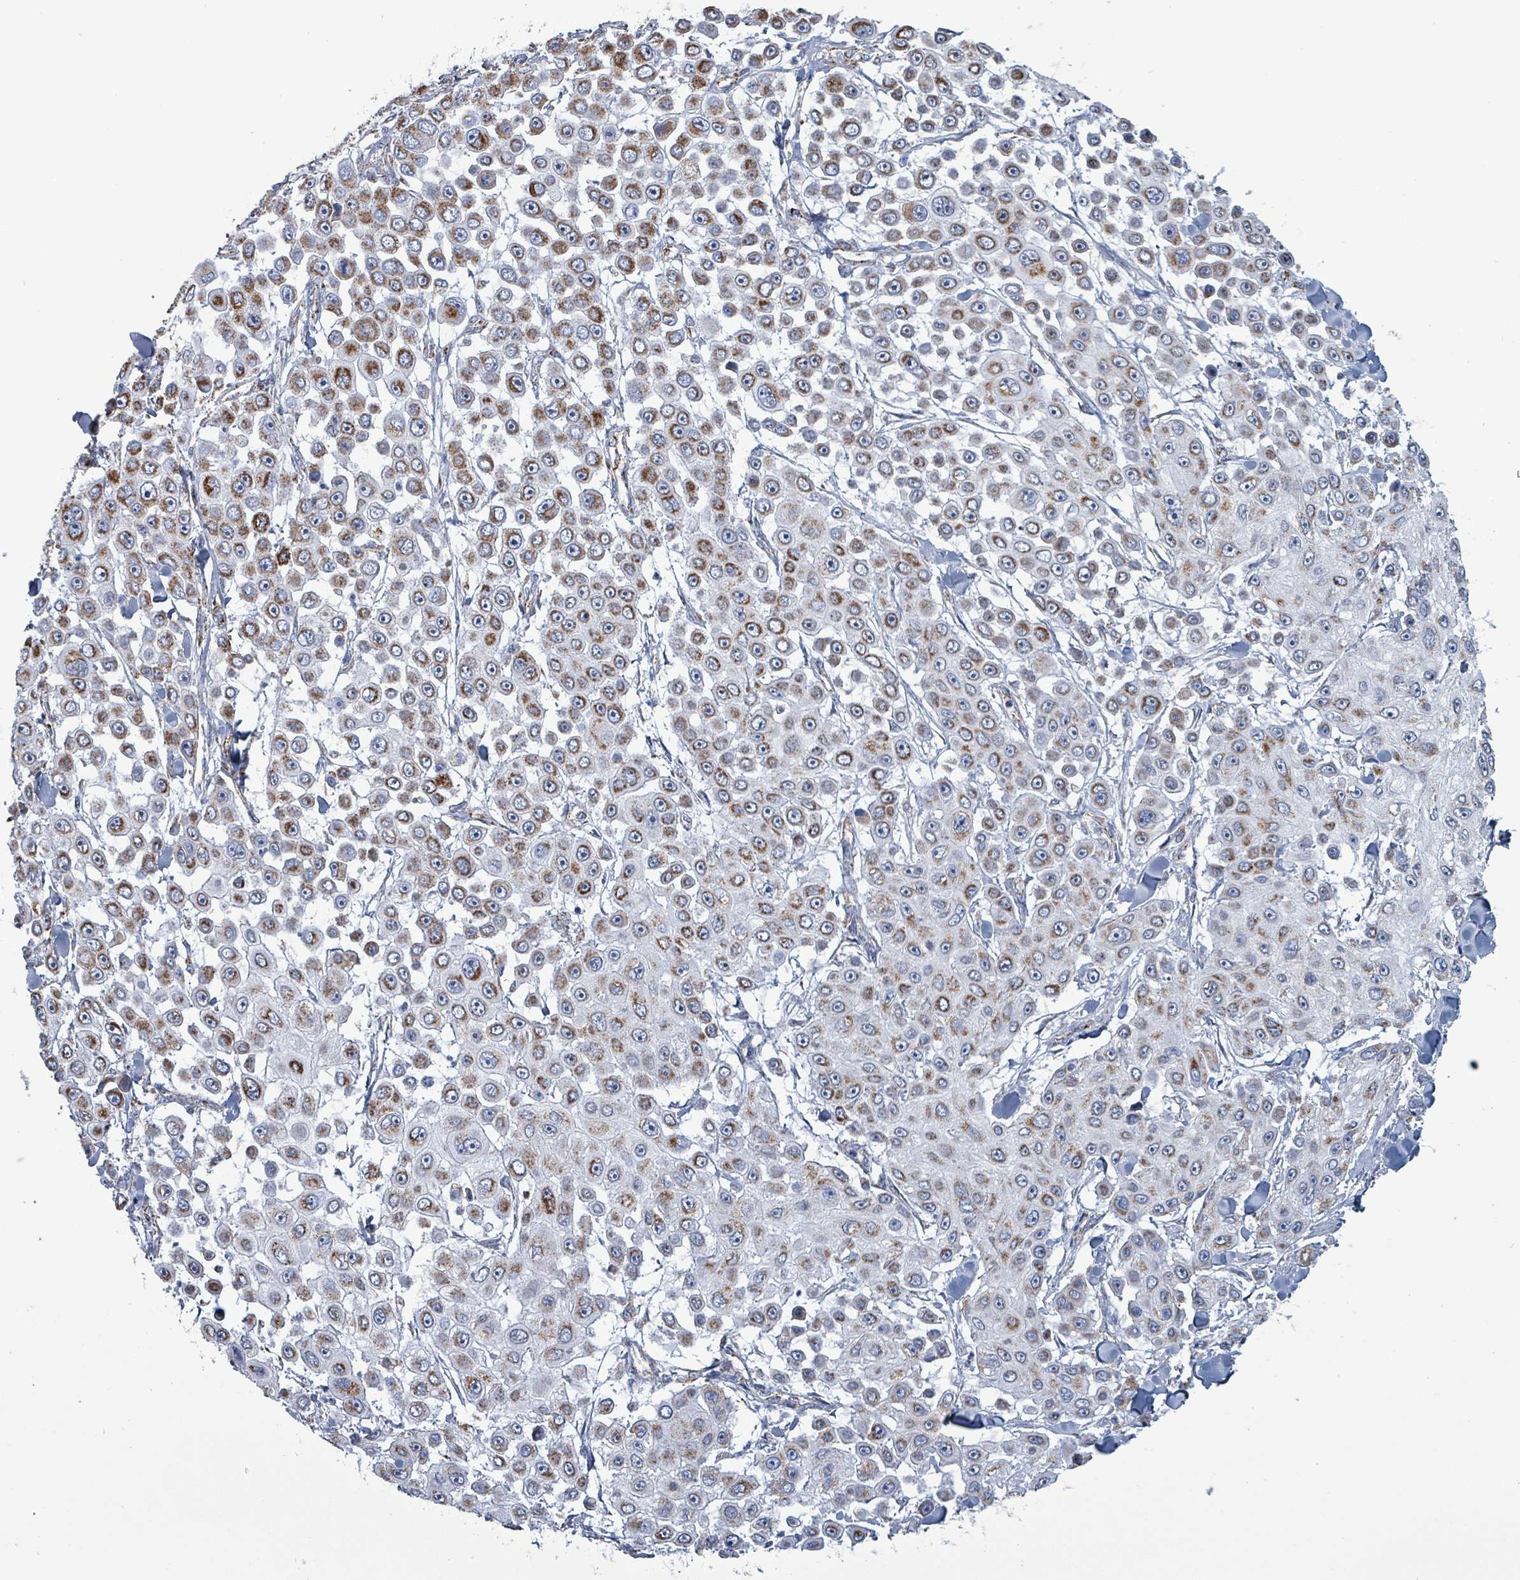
{"staining": {"intensity": "strong", "quantity": "25%-75%", "location": "cytoplasmic/membranous"}, "tissue": "skin cancer", "cell_type": "Tumor cells", "image_type": "cancer", "snomed": [{"axis": "morphology", "description": "Squamous cell carcinoma, NOS"}, {"axis": "topography", "description": "Skin"}], "caption": "The micrograph displays a brown stain indicating the presence of a protein in the cytoplasmic/membranous of tumor cells in skin squamous cell carcinoma.", "gene": "IDH3B", "patient": {"sex": "male", "age": 67}}